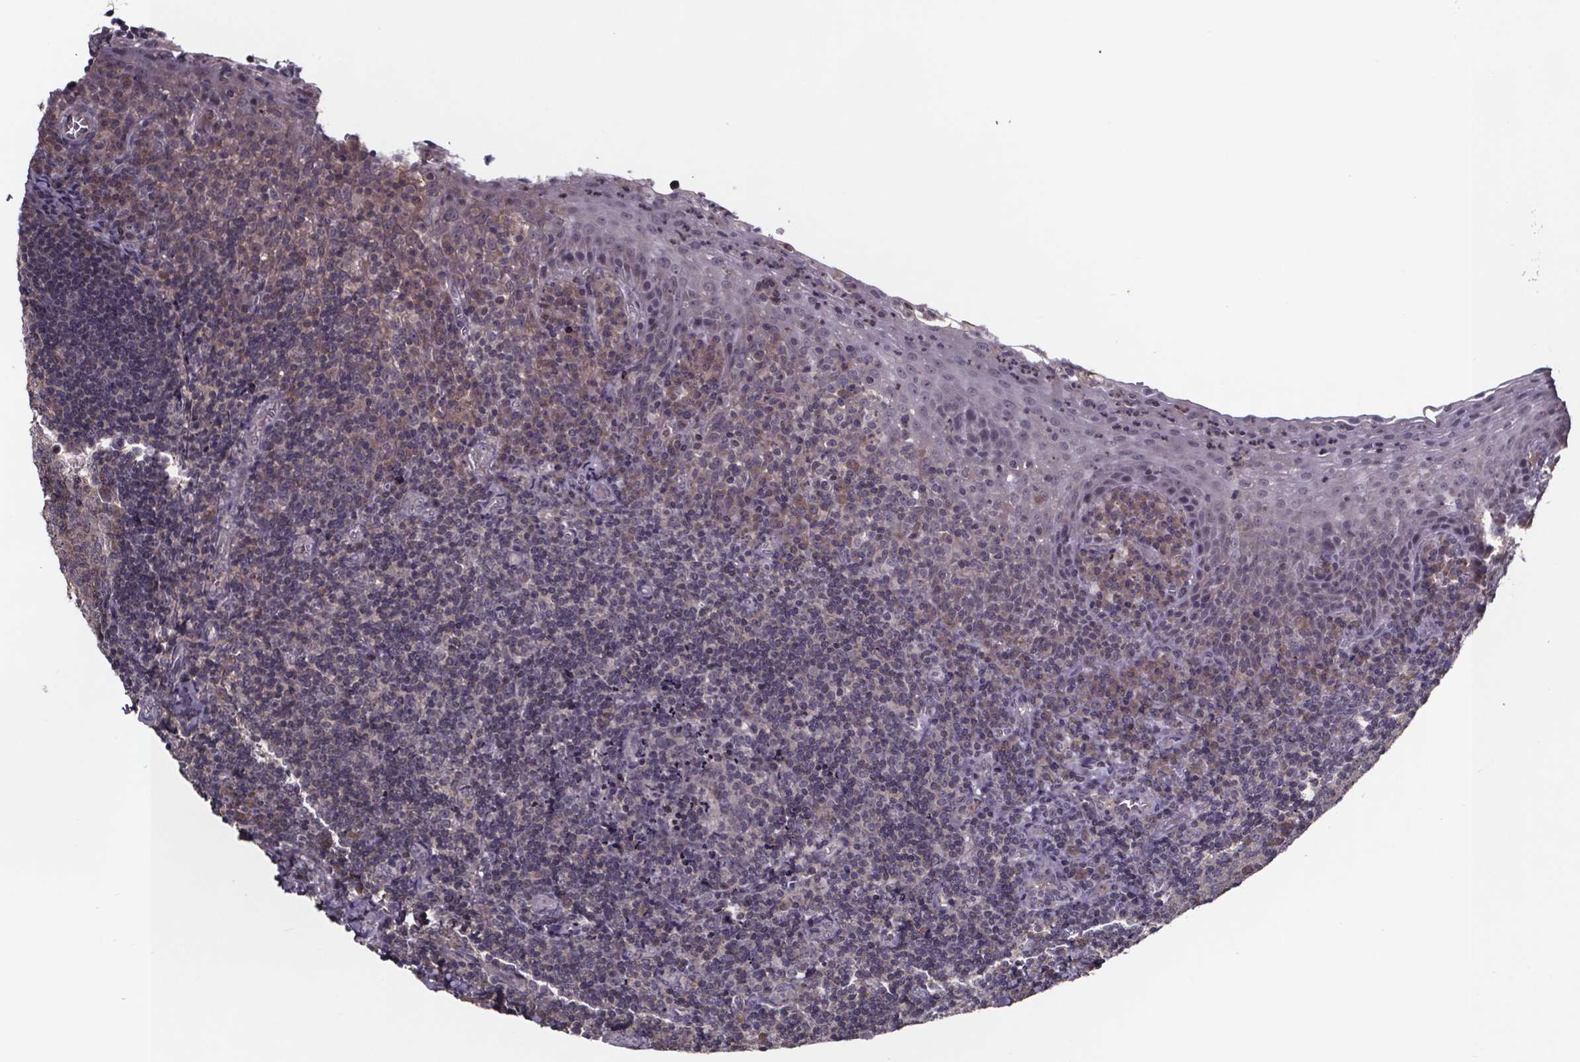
{"staining": {"intensity": "weak", "quantity": "<25%", "location": "cytoplasmic/membranous"}, "tissue": "tonsil", "cell_type": "Germinal center cells", "image_type": "normal", "snomed": [{"axis": "morphology", "description": "Normal tissue, NOS"}, {"axis": "morphology", "description": "Inflammation, NOS"}, {"axis": "topography", "description": "Tonsil"}], "caption": "High power microscopy micrograph of an IHC micrograph of benign tonsil, revealing no significant staining in germinal center cells.", "gene": "SMIM1", "patient": {"sex": "female", "age": 31}}